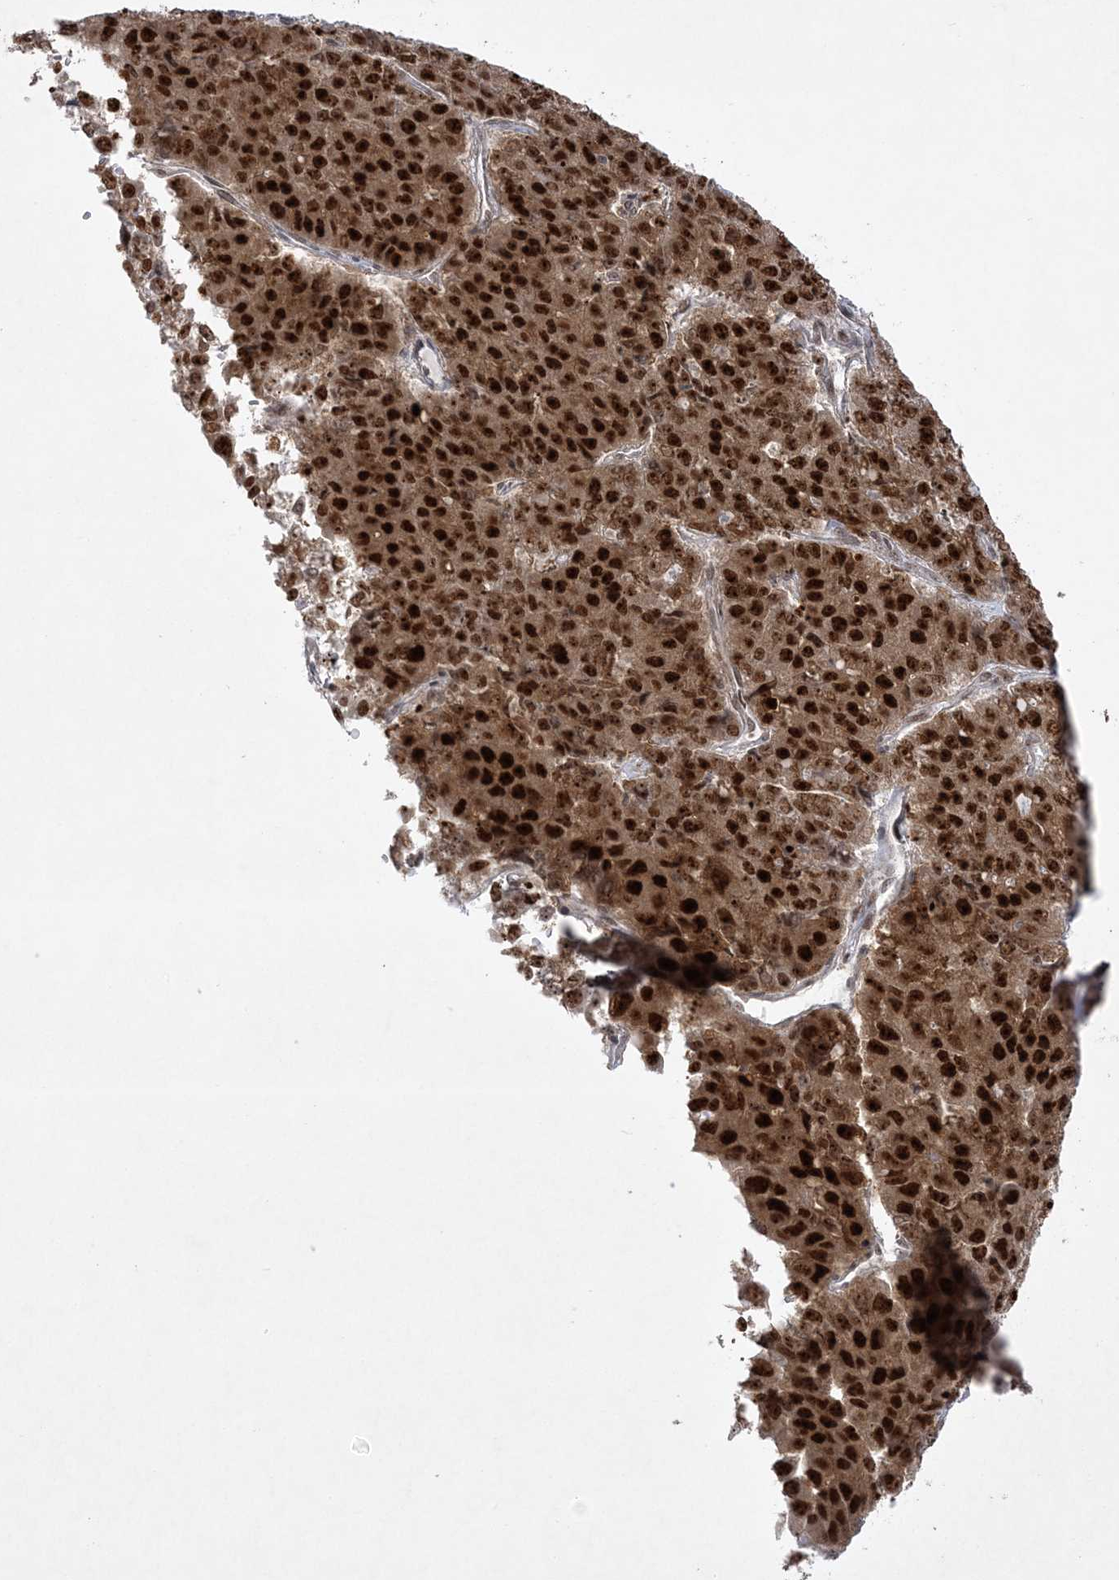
{"staining": {"intensity": "strong", "quantity": ">75%", "location": "cytoplasmic/membranous,nuclear"}, "tissue": "pancreatic cancer", "cell_type": "Tumor cells", "image_type": "cancer", "snomed": [{"axis": "morphology", "description": "Adenocarcinoma, NOS"}, {"axis": "topography", "description": "Pancreas"}], "caption": "Strong cytoplasmic/membranous and nuclear expression for a protein is present in about >75% of tumor cells of pancreatic adenocarcinoma using immunohistochemistry.", "gene": "NPM3", "patient": {"sex": "male", "age": 50}}